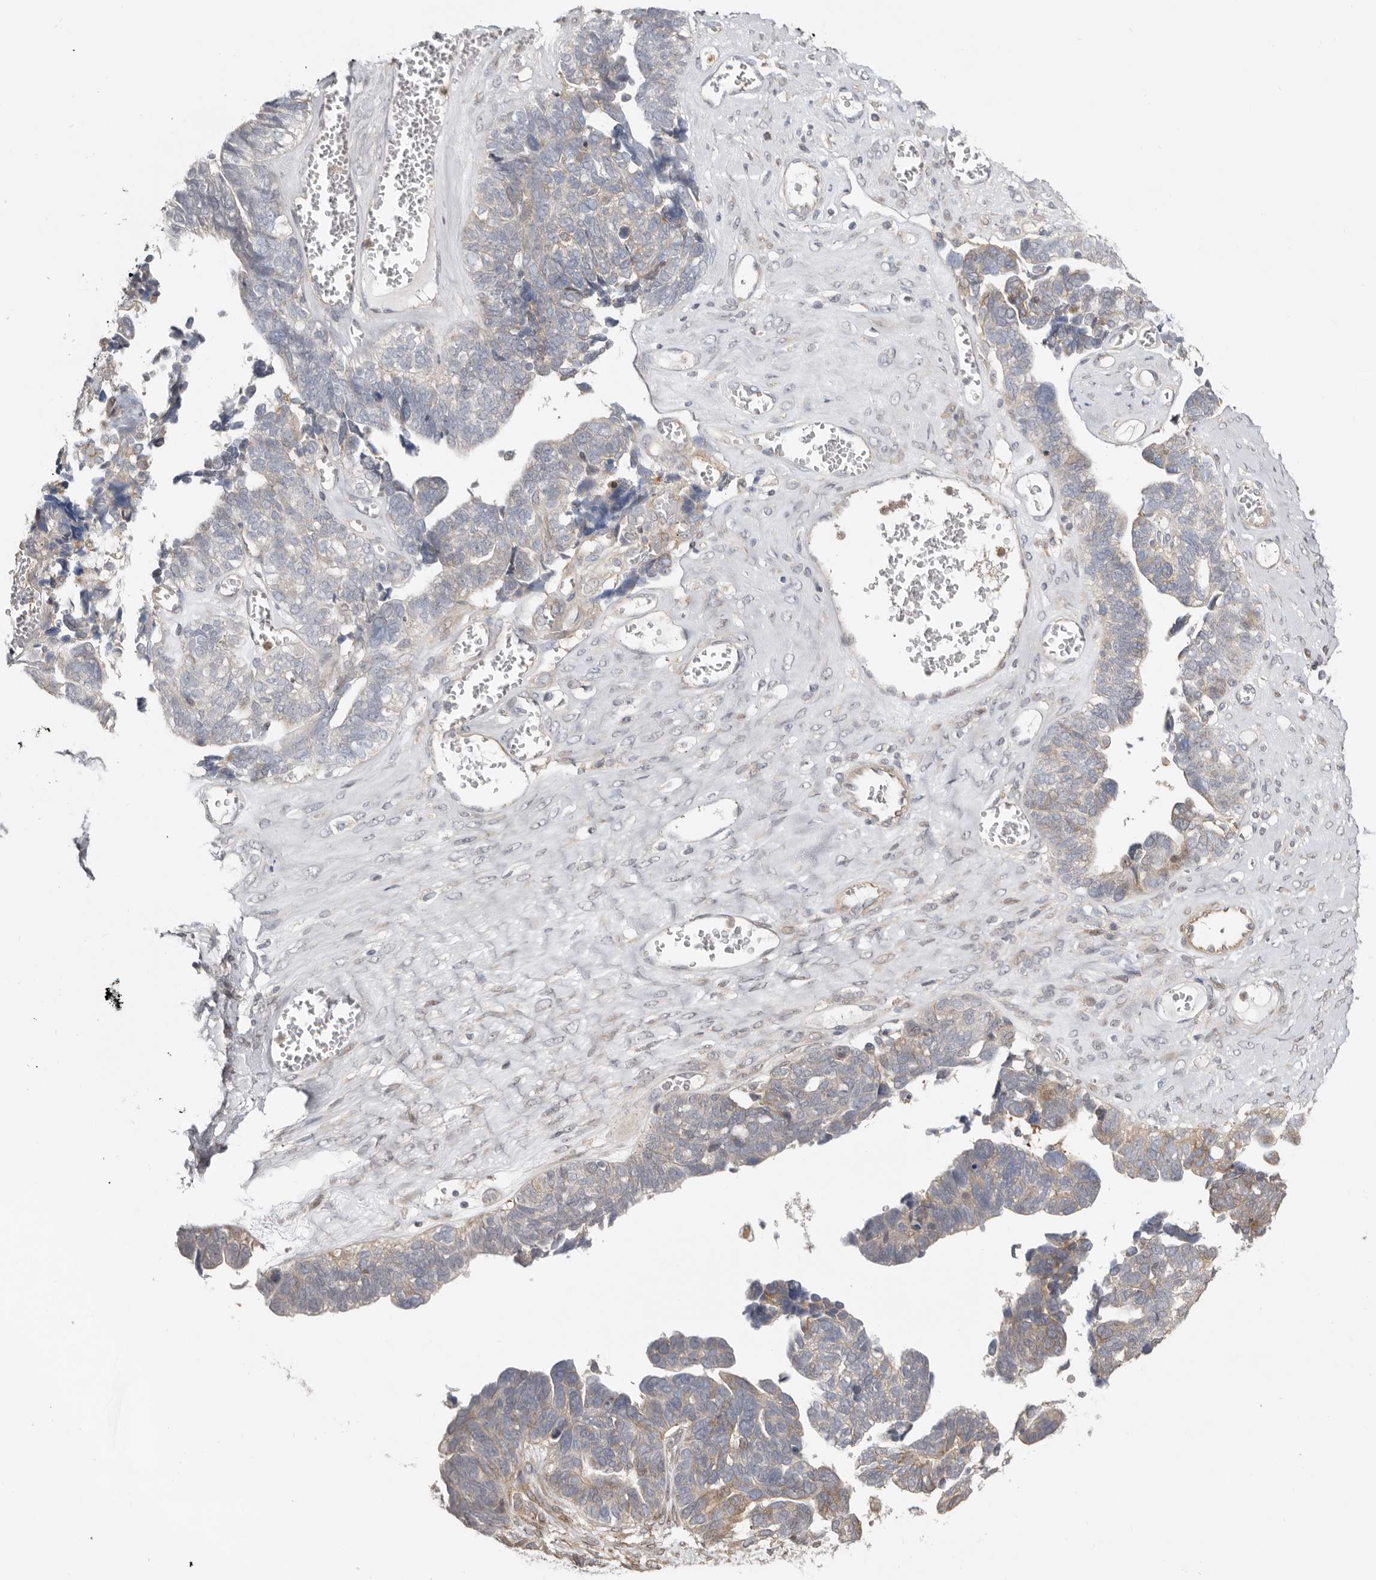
{"staining": {"intensity": "weak", "quantity": "25%-75%", "location": "cytoplasmic/membranous"}, "tissue": "ovarian cancer", "cell_type": "Tumor cells", "image_type": "cancer", "snomed": [{"axis": "morphology", "description": "Cystadenocarcinoma, serous, NOS"}, {"axis": "topography", "description": "Ovary"}], "caption": "Immunohistochemical staining of human ovarian cancer (serous cystadenocarcinoma) shows low levels of weak cytoplasmic/membranous positivity in approximately 25%-75% of tumor cells.", "gene": "MSRB2", "patient": {"sex": "female", "age": 79}}